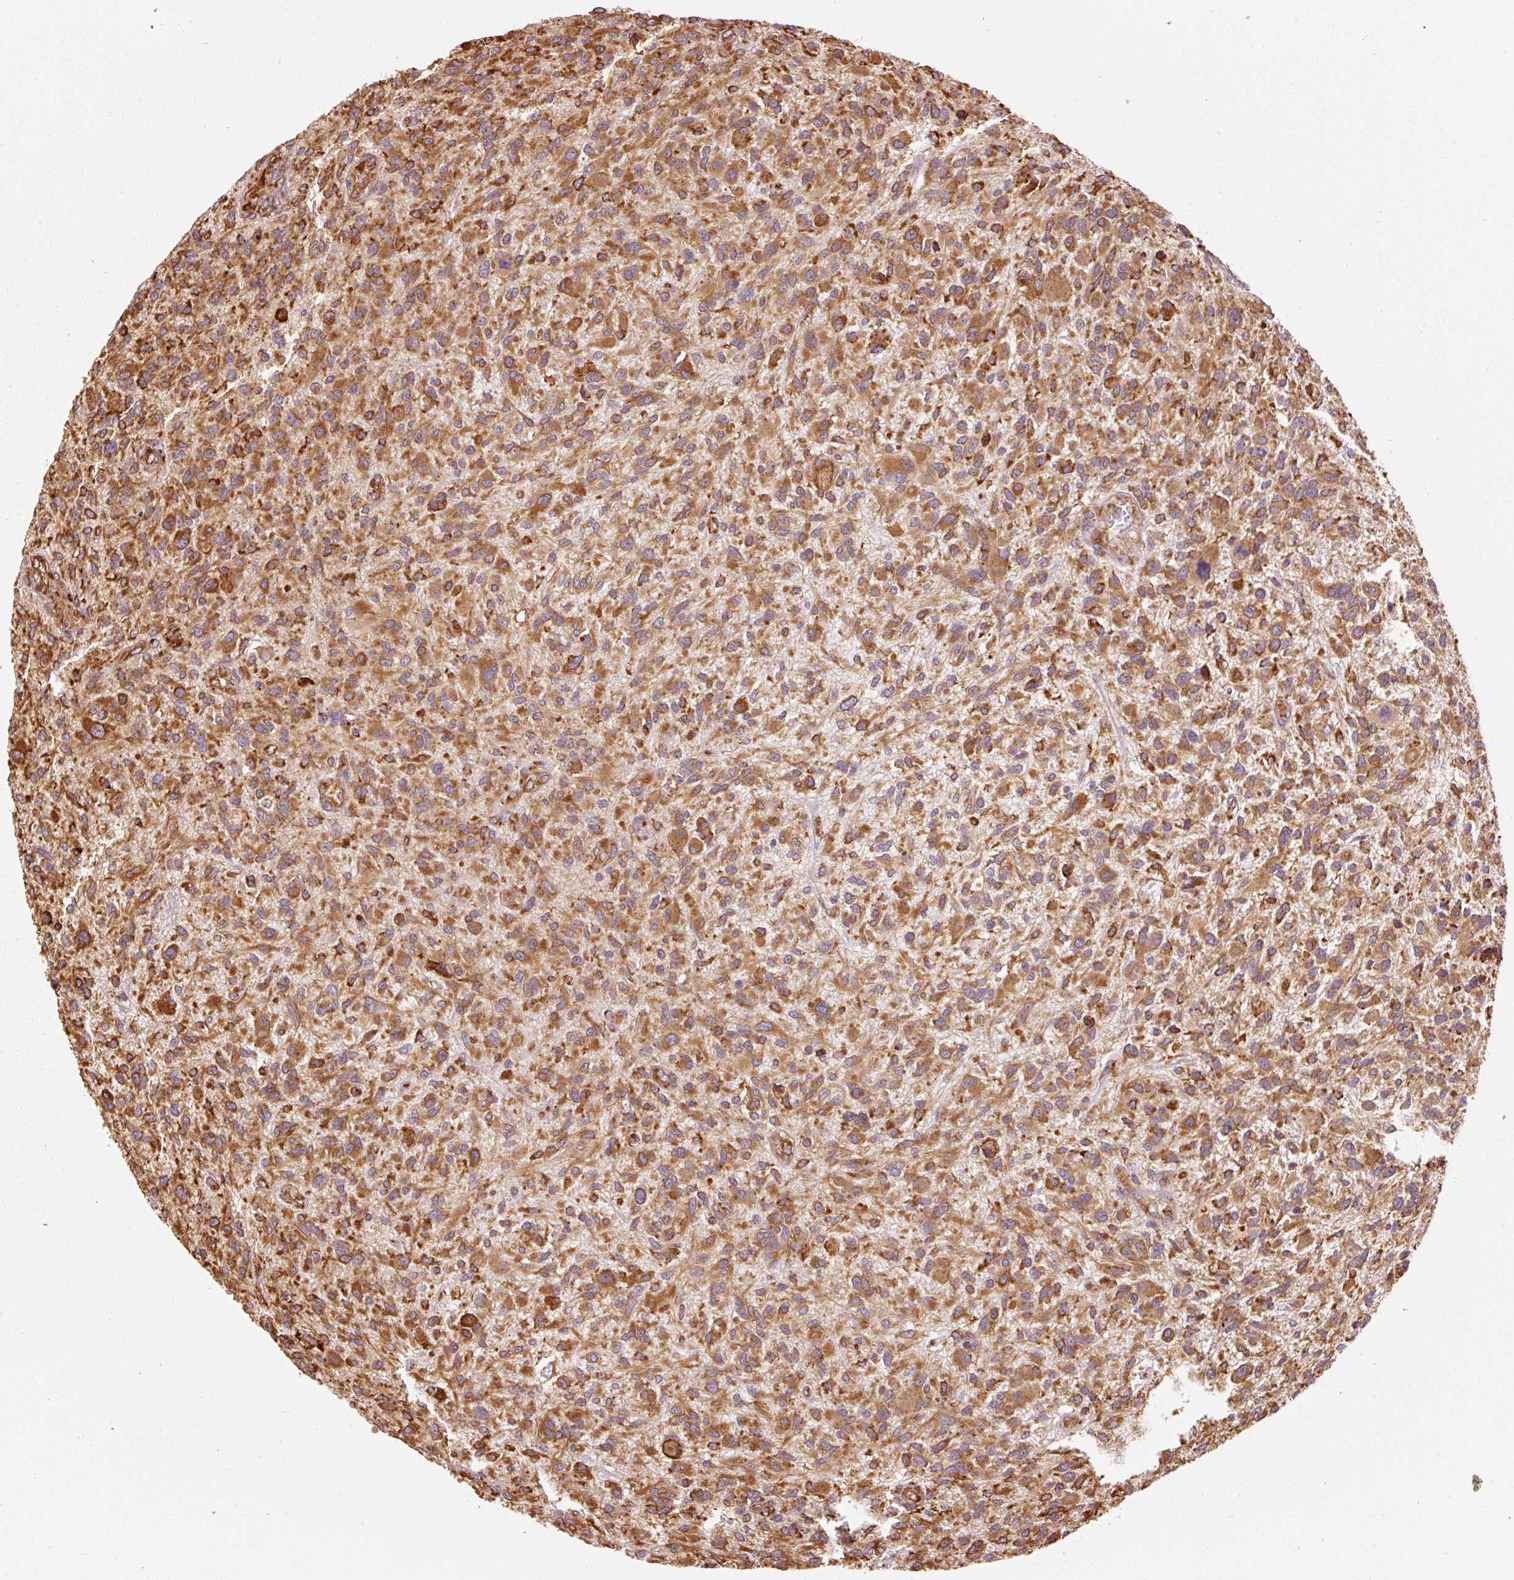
{"staining": {"intensity": "strong", "quantity": ">75%", "location": "cytoplasmic/membranous"}, "tissue": "glioma", "cell_type": "Tumor cells", "image_type": "cancer", "snomed": [{"axis": "morphology", "description": "Glioma, malignant, High grade"}, {"axis": "topography", "description": "Brain"}], "caption": "Immunohistochemistry (IHC) staining of malignant high-grade glioma, which reveals high levels of strong cytoplasmic/membranous expression in approximately >75% of tumor cells indicating strong cytoplasmic/membranous protein expression. The staining was performed using DAB (brown) for protein detection and nuclei were counterstained in hematoxylin (blue).", "gene": "KLC1", "patient": {"sex": "male", "age": 47}}